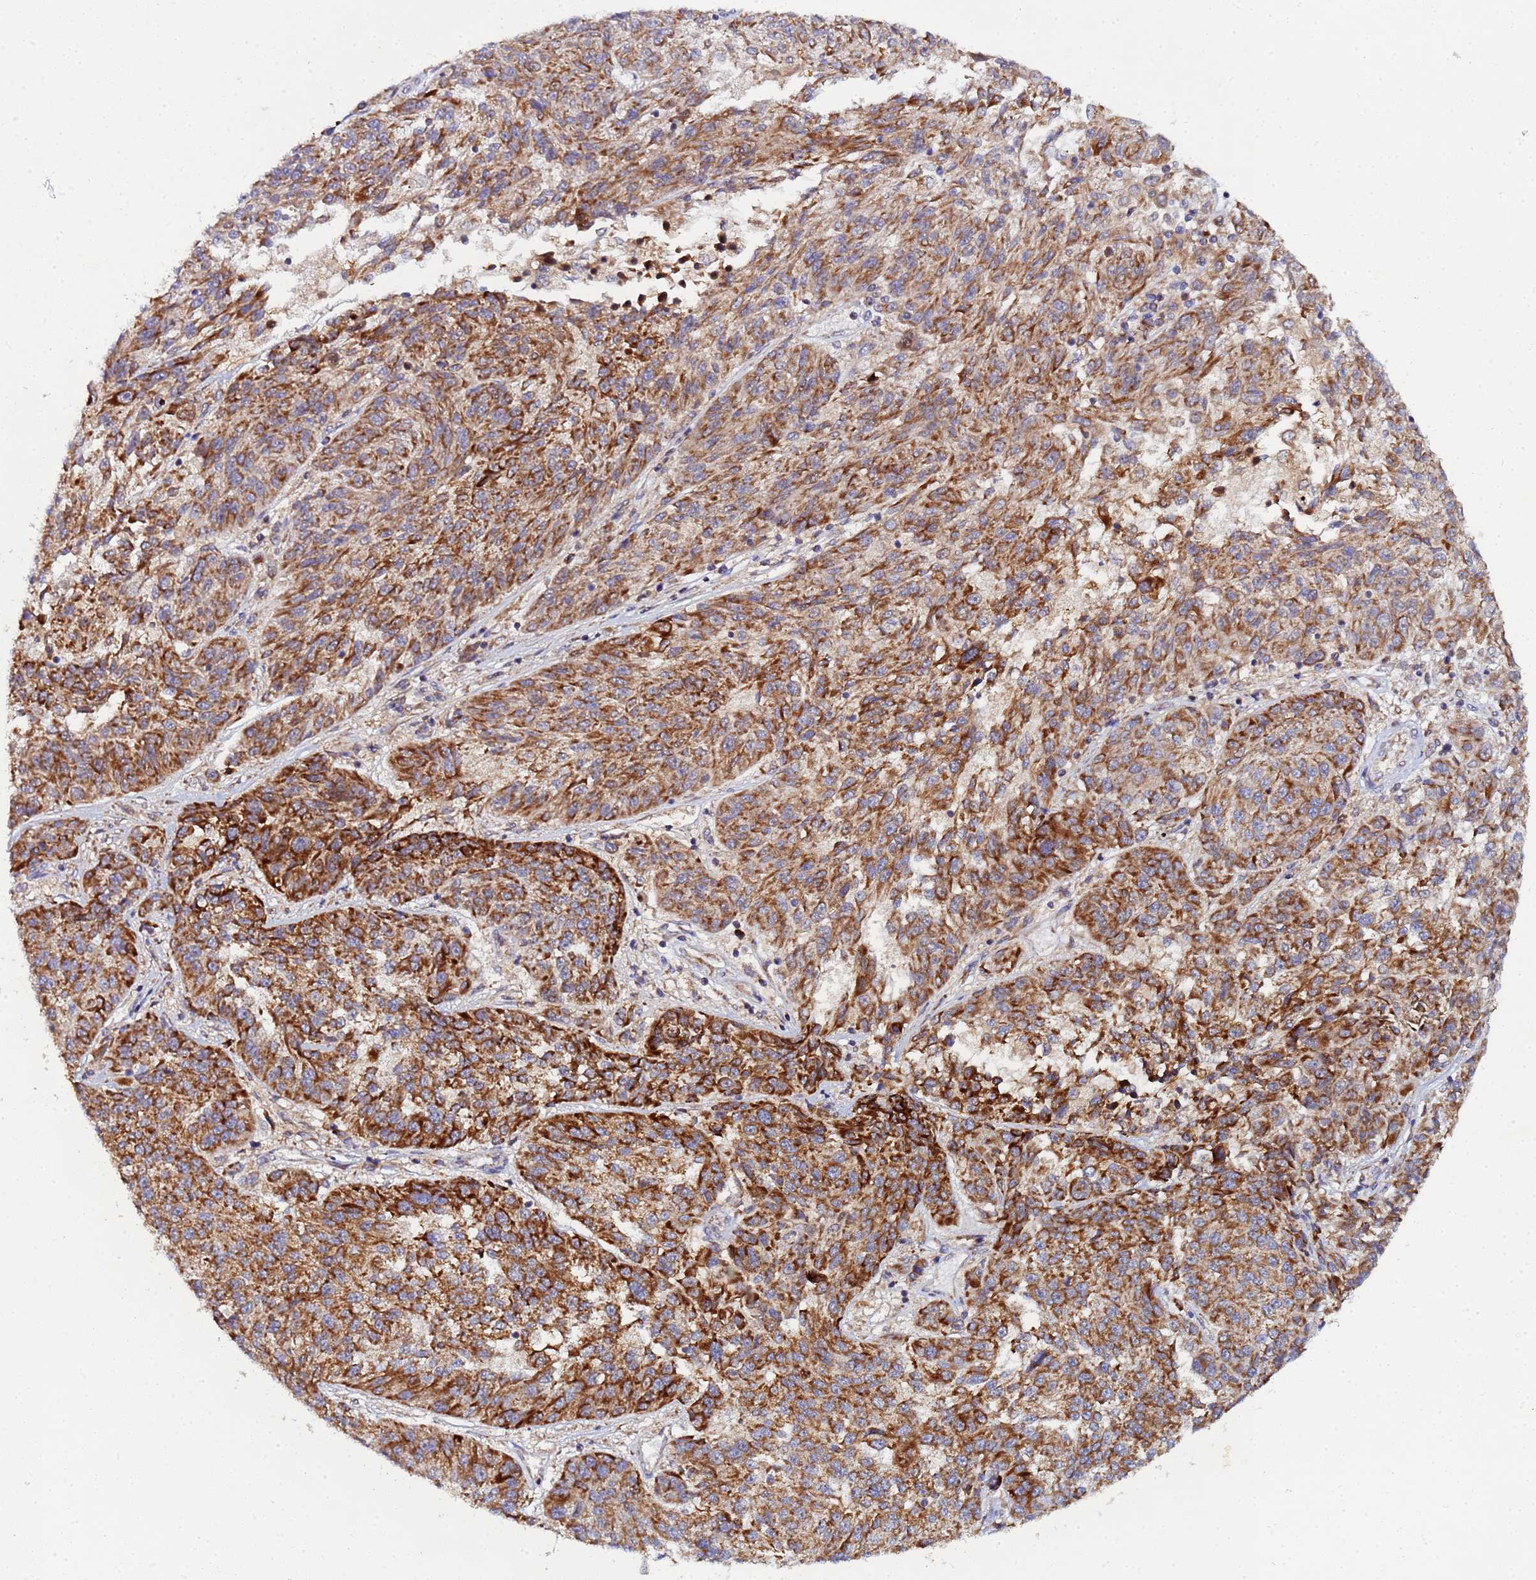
{"staining": {"intensity": "strong", "quantity": ">75%", "location": "cytoplasmic/membranous"}, "tissue": "melanoma", "cell_type": "Tumor cells", "image_type": "cancer", "snomed": [{"axis": "morphology", "description": "Malignant melanoma, NOS"}, {"axis": "topography", "description": "Skin"}], "caption": "Strong cytoplasmic/membranous protein staining is identified in approximately >75% of tumor cells in melanoma. (Brightfield microscopy of DAB IHC at high magnification).", "gene": "CCDC127", "patient": {"sex": "male", "age": 53}}